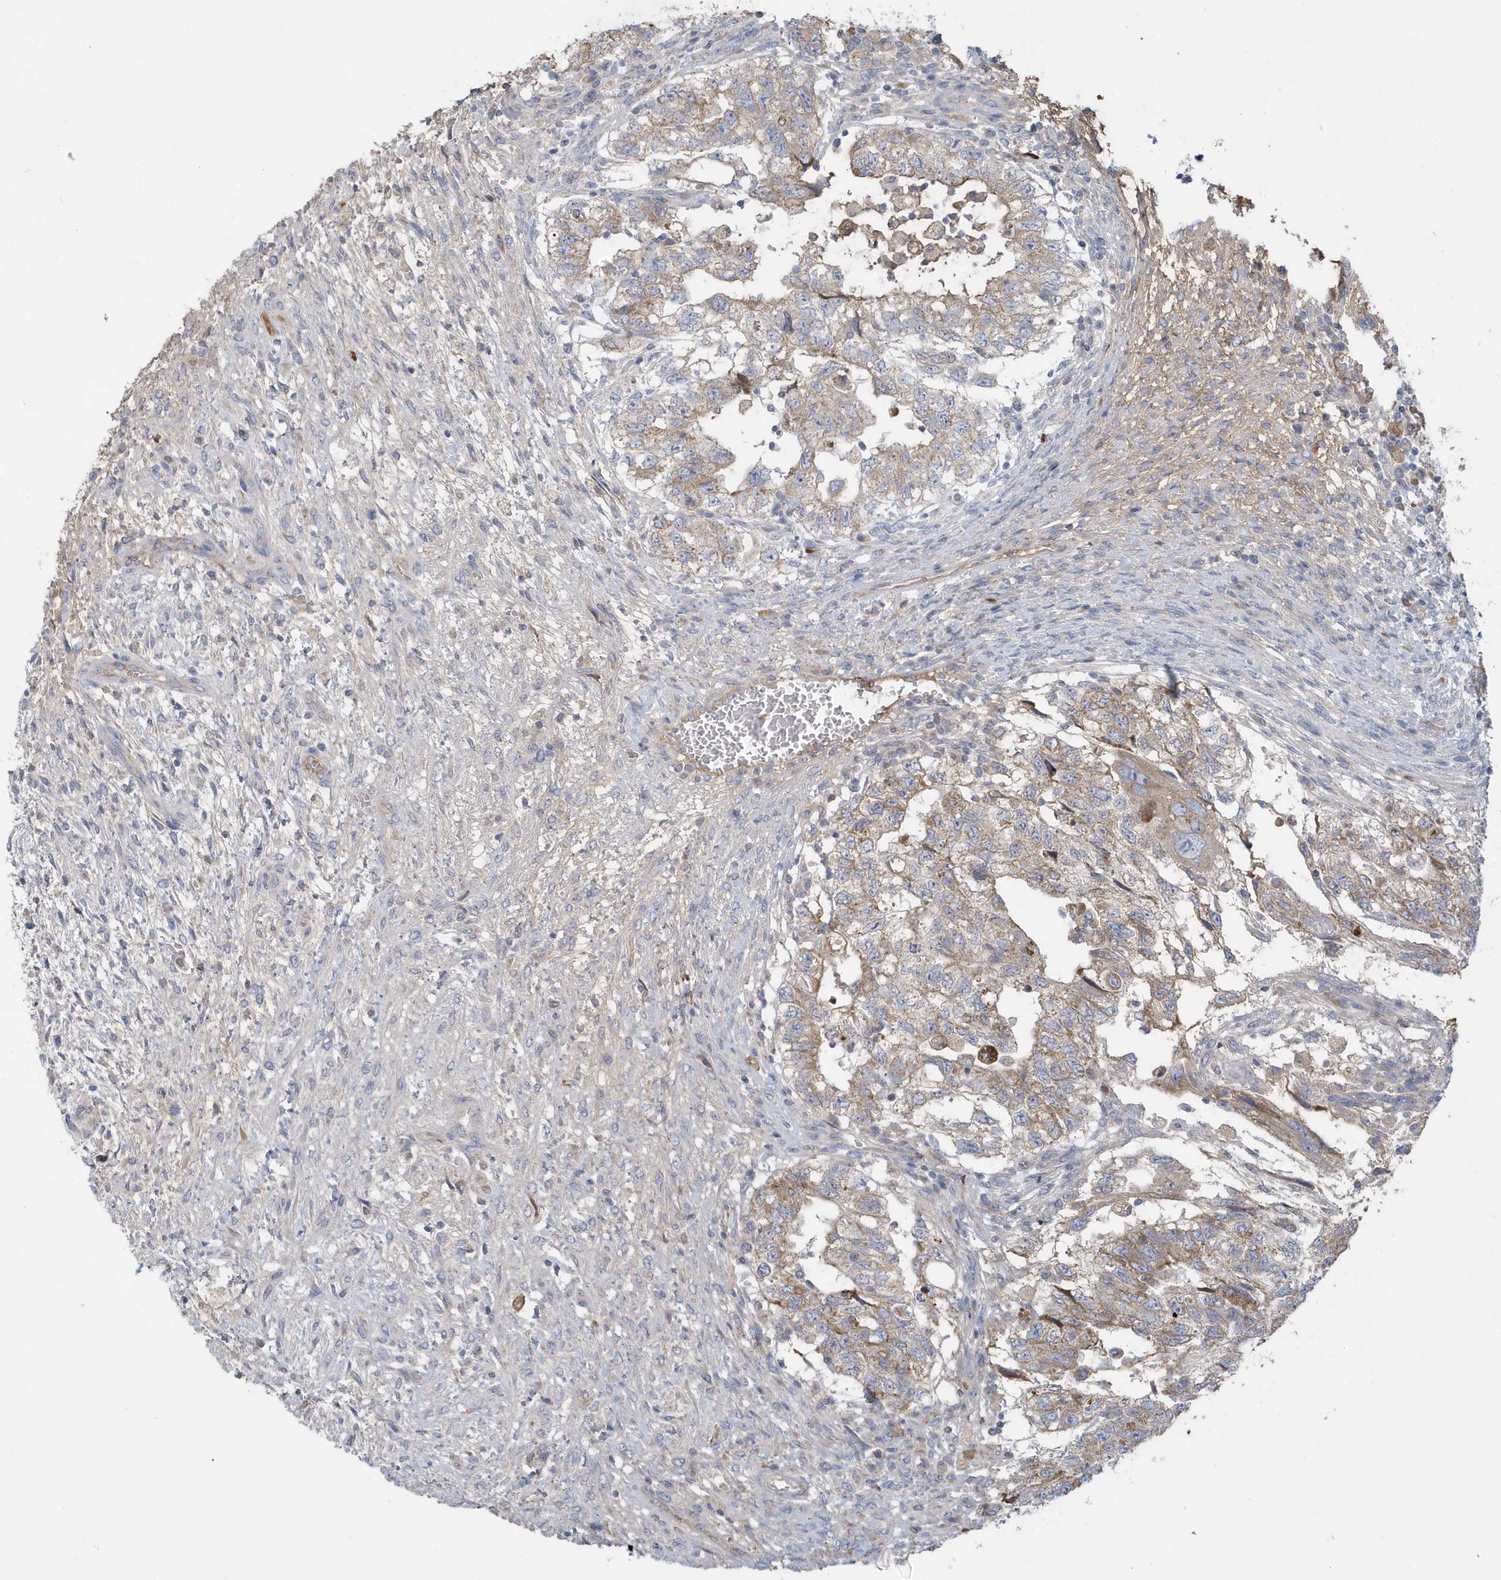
{"staining": {"intensity": "weak", "quantity": ">75%", "location": "cytoplasmic/membranous"}, "tissue": "testis cancer", "cell_type": "Tumor cells", "image_type": "cancer", "snomed": [{"axis": "morphology", "description": "Carcinoma, Embryonal, NOS"}, {"axis": "topography", "description": "Testis"}], "caption": "Tumor cells exhibit weak cytoplasmic/membranous positivity in about >75% of cells in embryonal carcinoma (testis).", "gene": "SPATA18", "patient": {"sex": "male", "age": 36}}